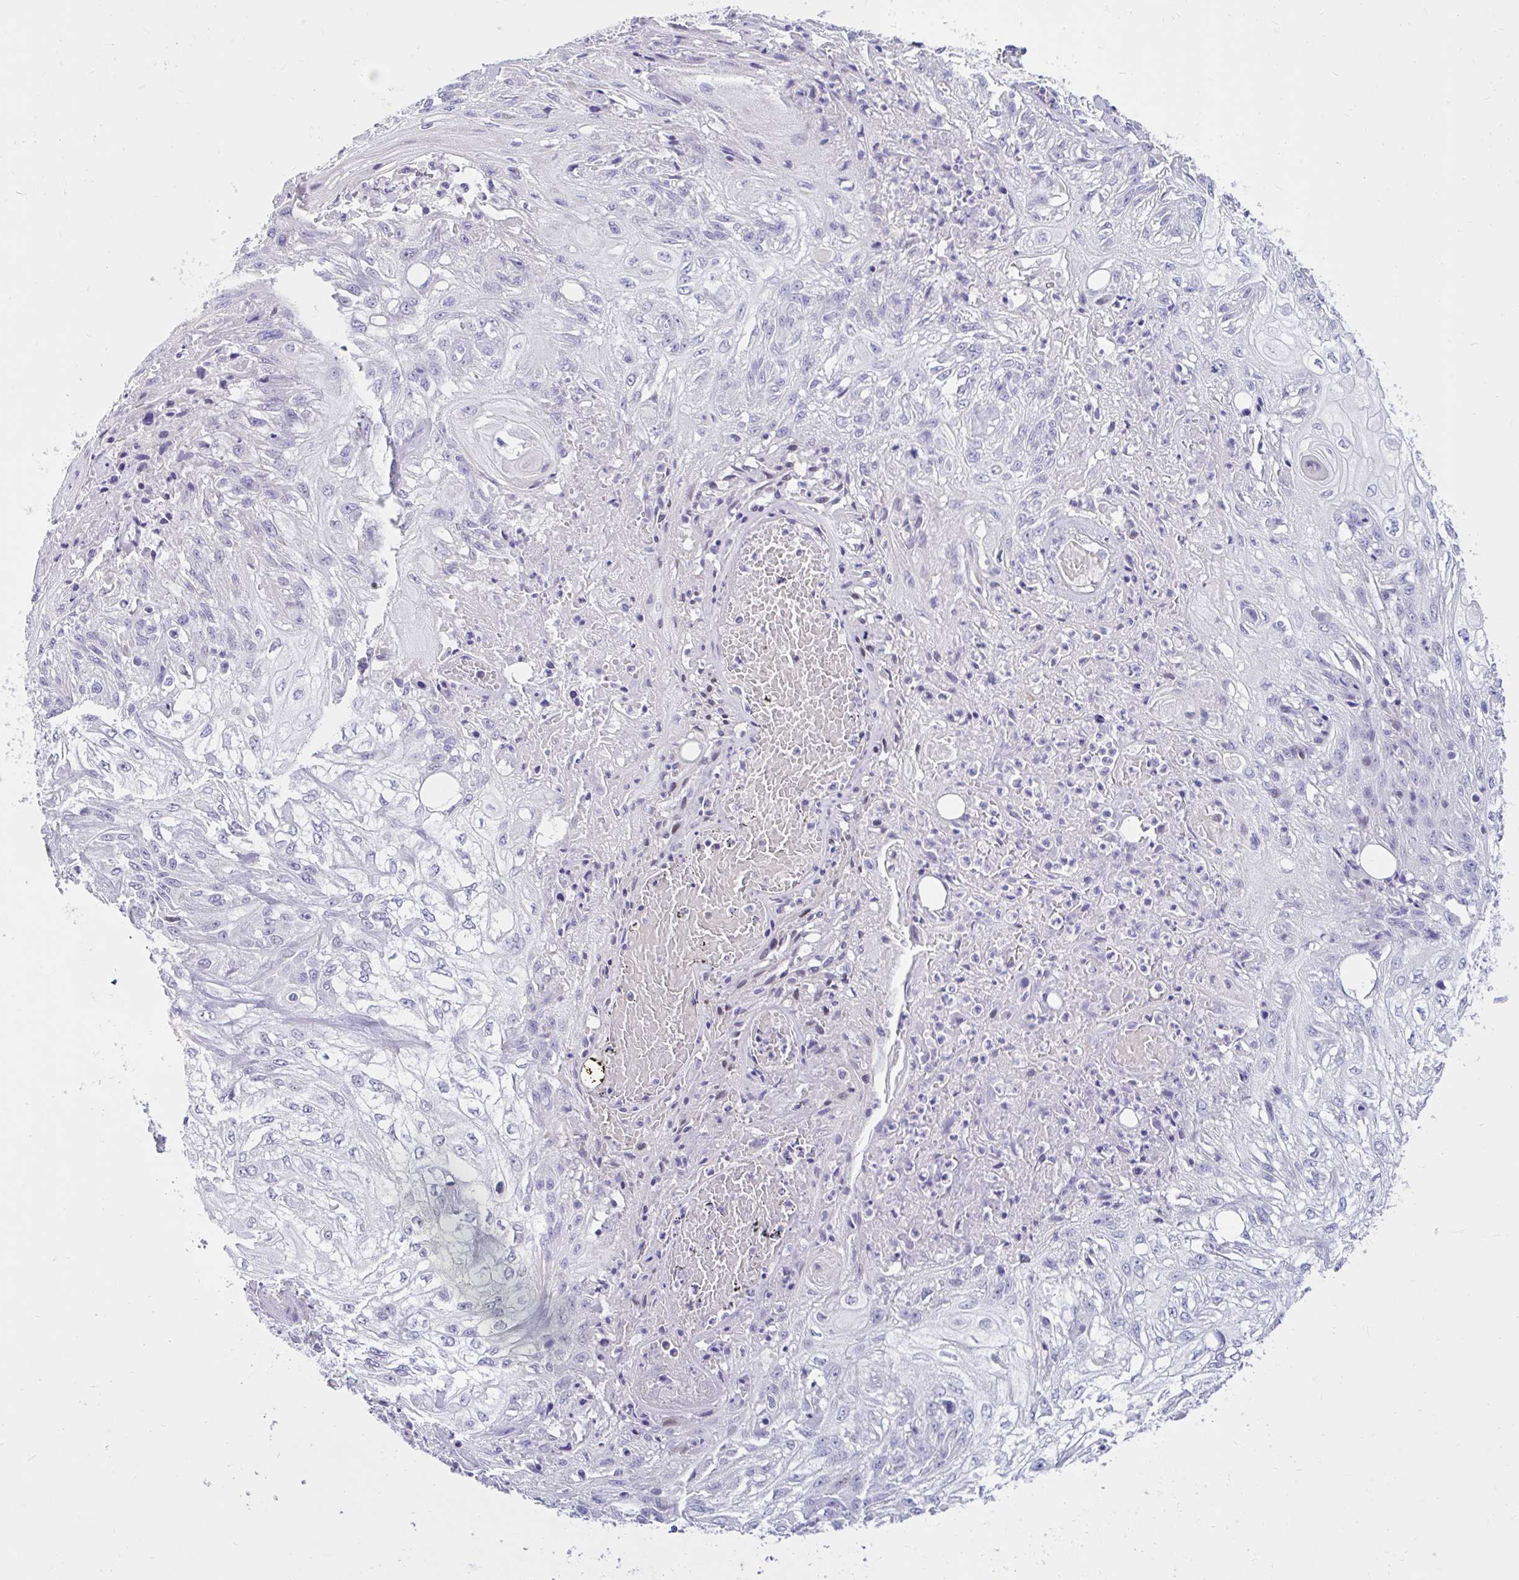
{"staining": {"intensity": "negative", "quantity": "none", "location": "none"}, "tissue": "skin cancer", "cell_type": "Tumor cells", "image_type": "cancer", "snomed": [{"axis": "morphology", "description": "Squamous cell carcinoma, NOS"}, {"axis": "morphology", "description": "Squamous cell carcinoma, metastatic, NOS"}, {"axis": "topography", "description": "Skin"}, {"axis": "topography", "description": "Lymph node"}], "caption": "Tumor cells show no significant positivity in skin cancer. Nuclei are stained in blue.", "gene": "NHLH2", "patient": {"sex": "male", "age": 75}}